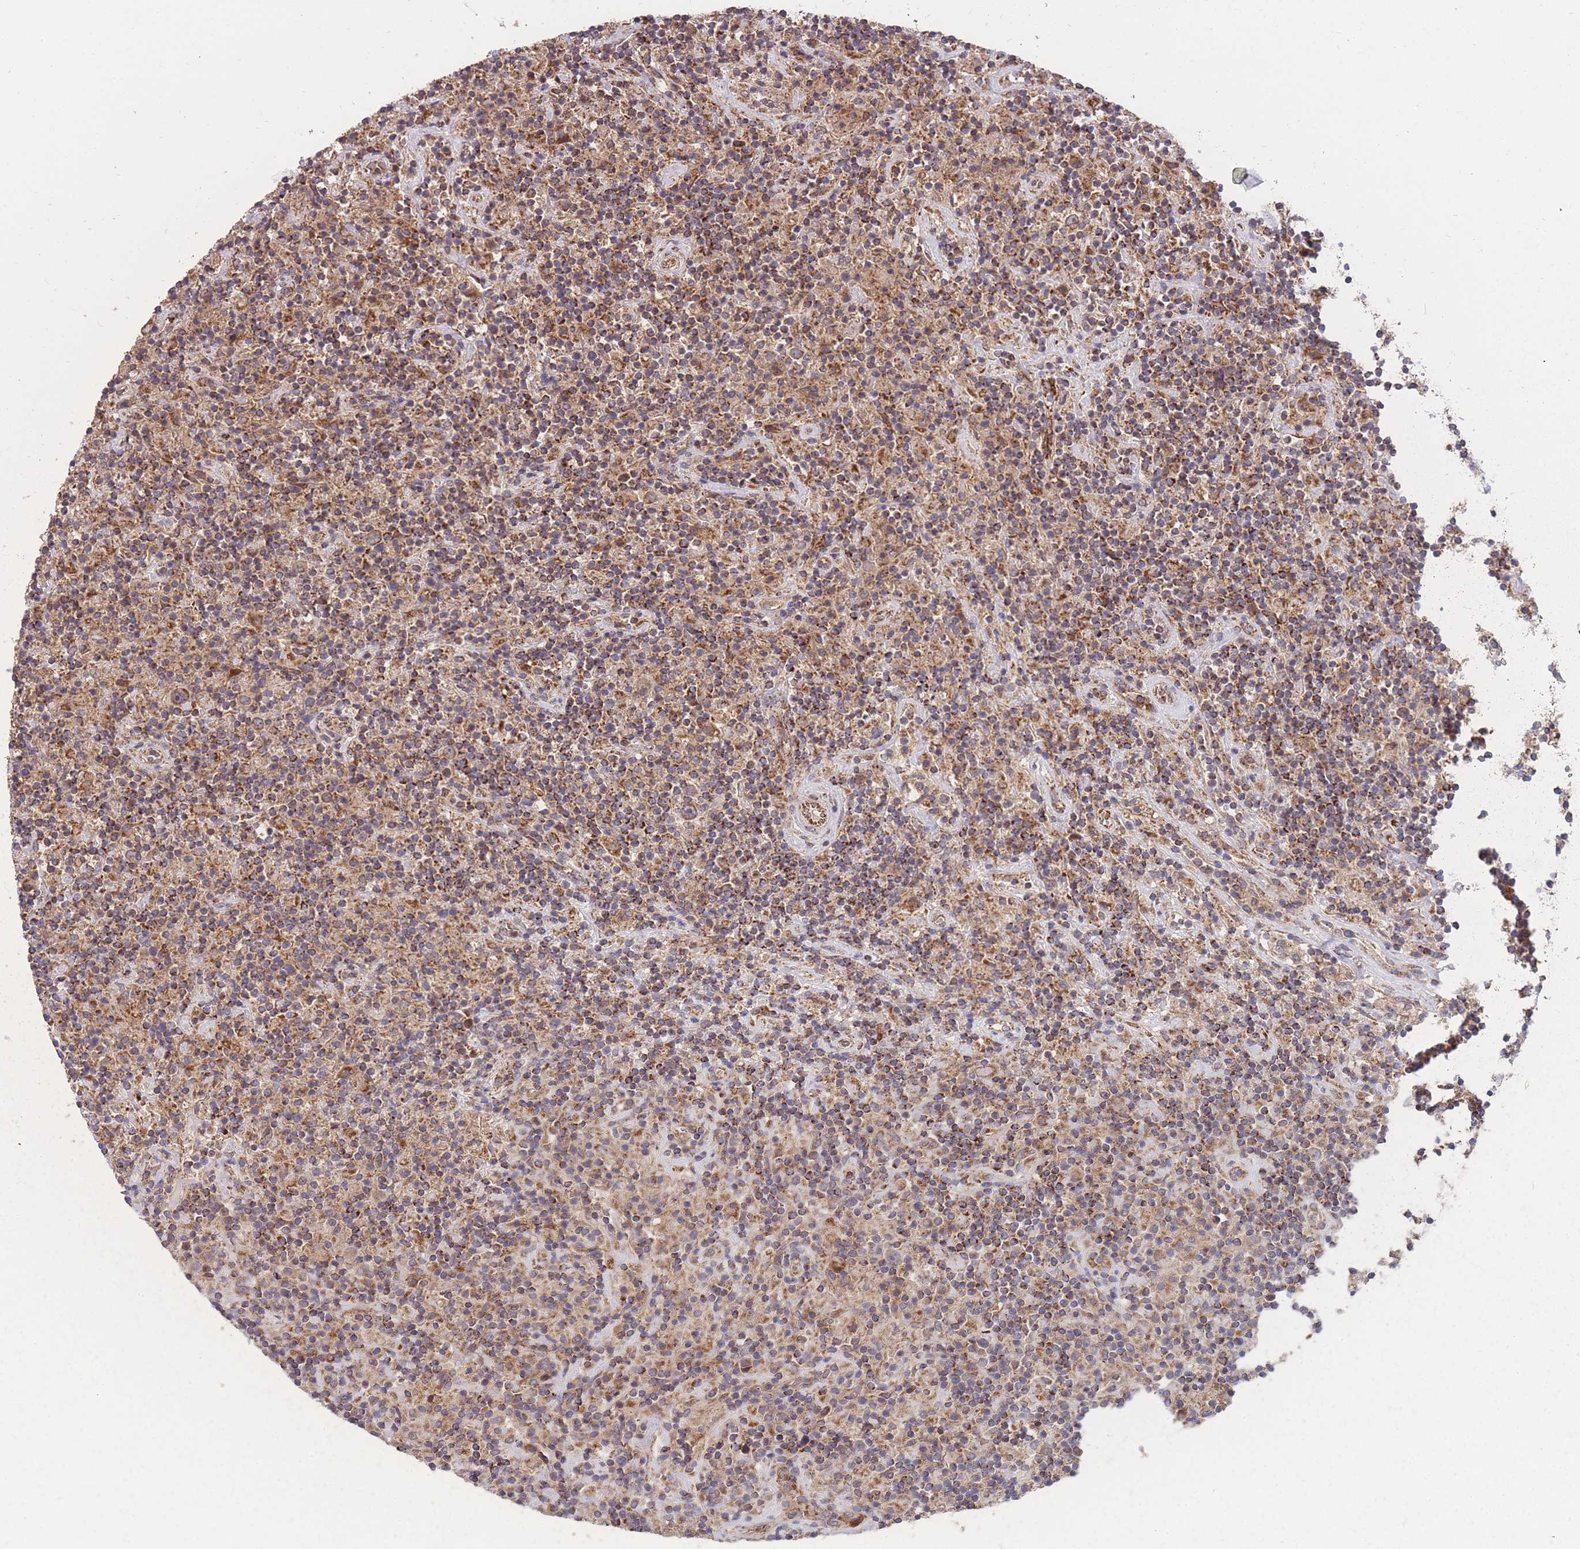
{"staining": {"intensity": "weak", "quantity": ">75%", "location": "cytoplasmic/membranous"}, "tissue": "lymphoma", "cell_type": "Tumor cells", "image_type": "cancer", "snomed": [{"axis": "morphology", "description": "Hodgkin's disease, NOS"}, {"axis": "topography", "description": "Lymph node"}], "caption": "This is an image of IHC staining of lymphoma, which shows weak staining in the cytoplasmic/membranous of tumor cells.", "gene": "SLC35B4", "patient": {"sex": "male", "age": 70}}